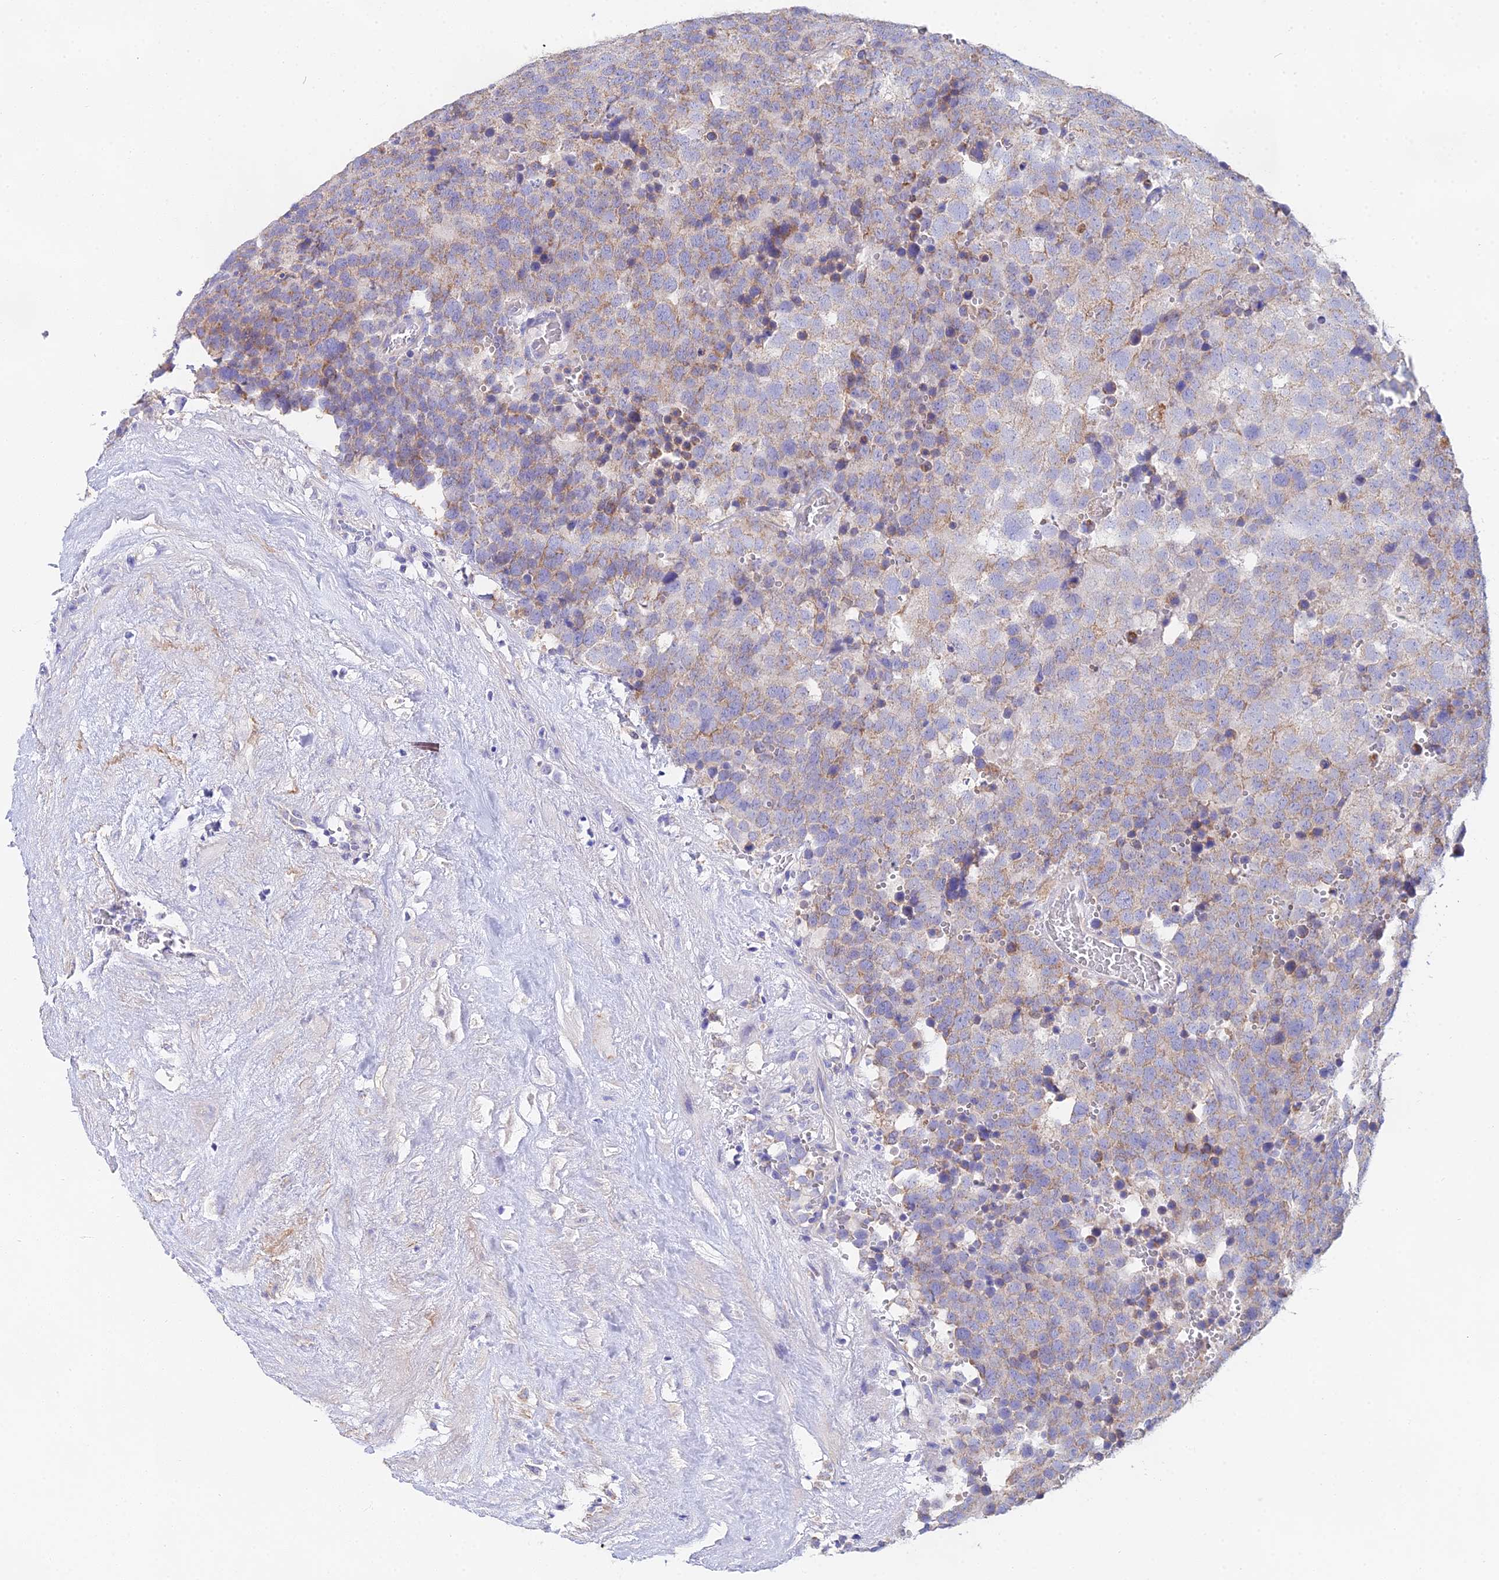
{"staining": {"intensity": "weak", "quantity": "25%-75%", "location": "cytoplasmic/membranous"}, "tissue": "testis cancer", "cell_type": "Tumor cells", "image_type": "cancer", "snomed": [{"axis": "morphology", "description": "Seminoma, NOS"}, {"axis": "topography", "description": "Testis"}], "caption": "Testis cancer stained with DAB IHC shows low levels of weak cytoplasmic/membranous positivity in approximately 25%-75% of tumor cells.", "gene": "PPP2R2C", "patient": {"sex": "male", "age": 71}}